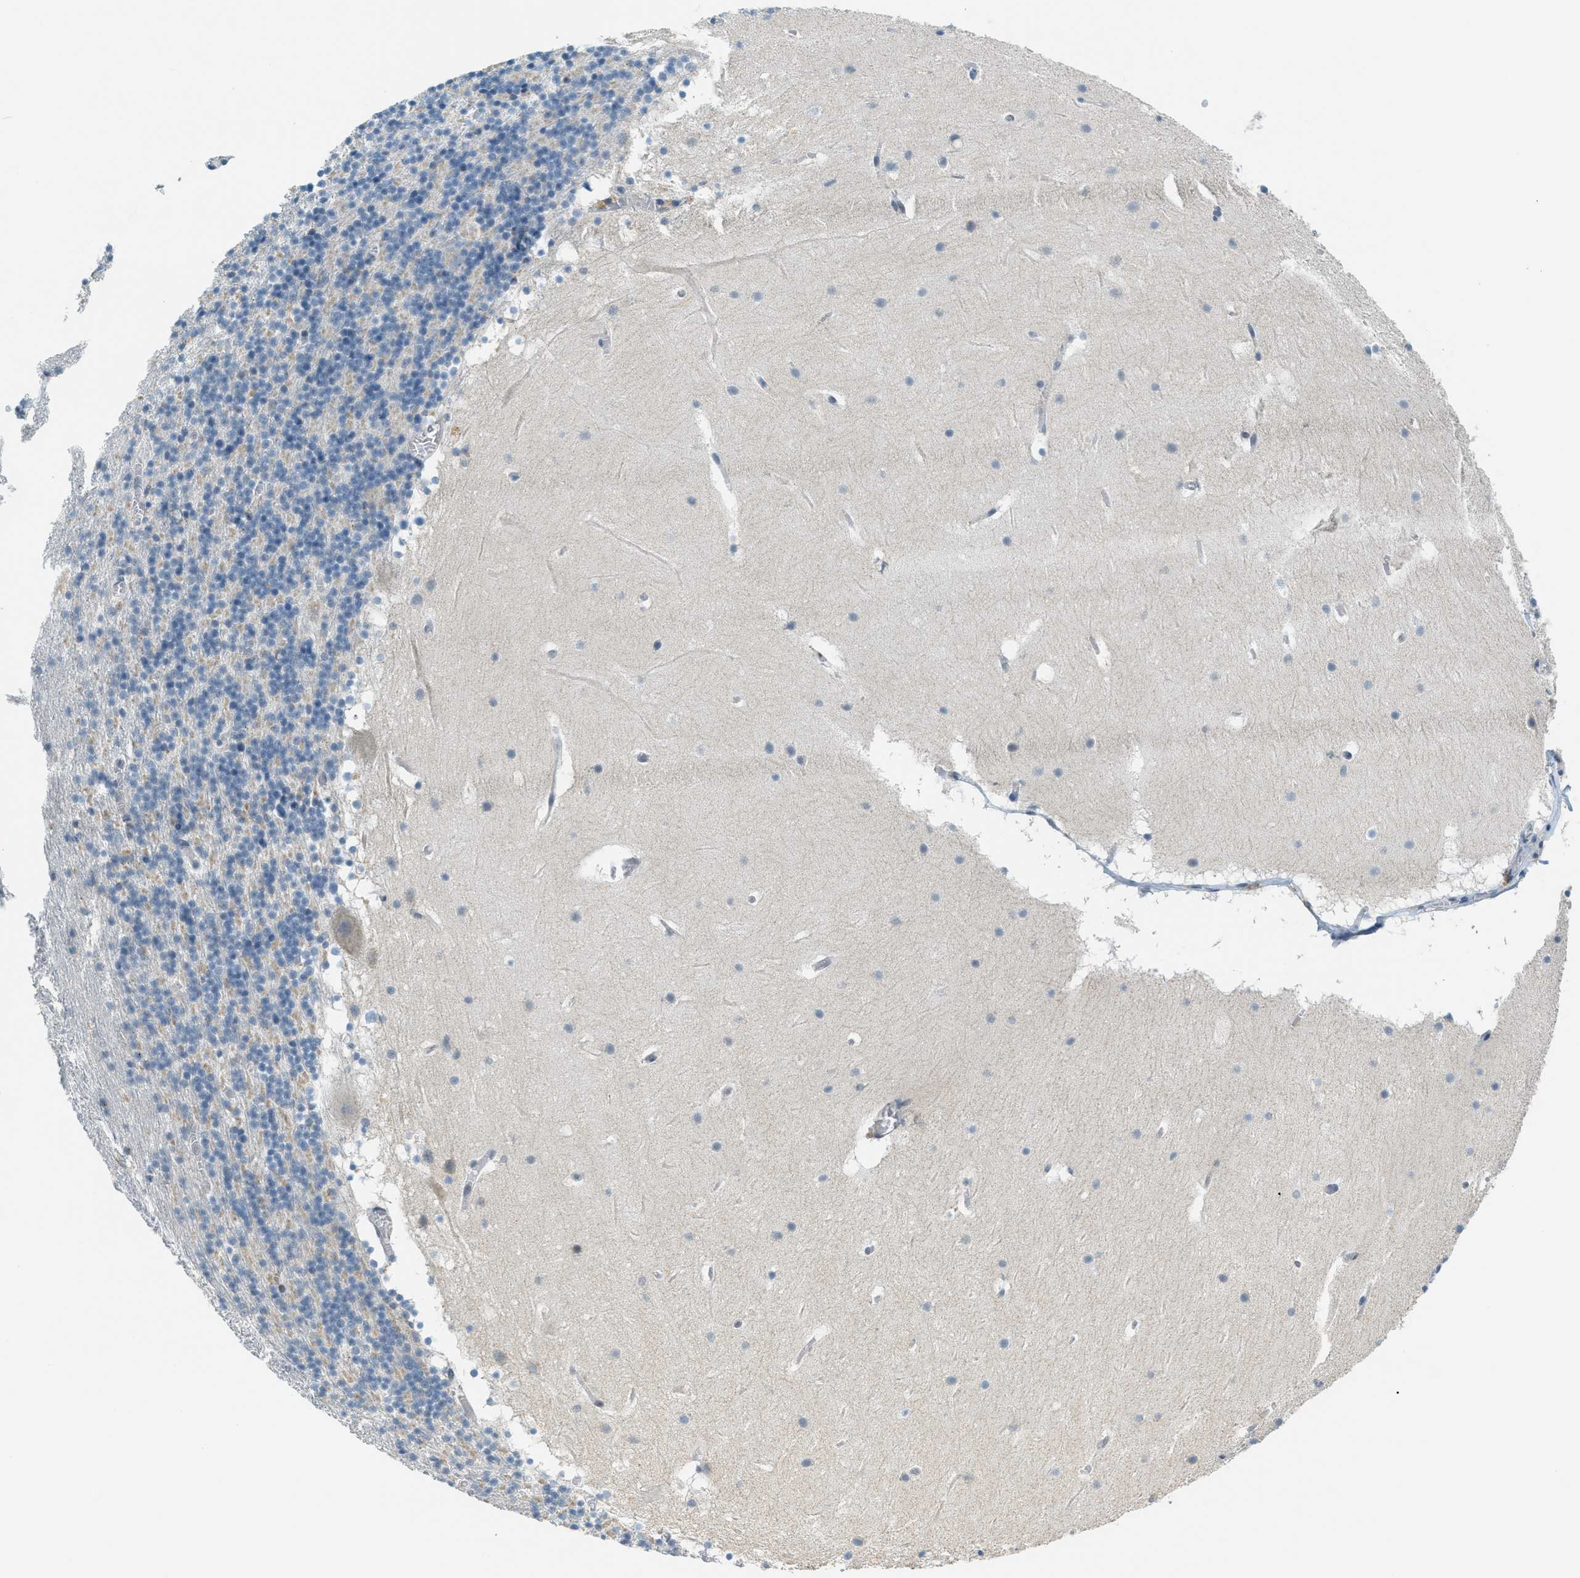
{"staining": {"intensity": "negative", "quantity": "none", "location": "none"}, "tissue": "cerebellum", "cell_type": "Cells in granular layer", "image_type": "normal", "snomed": [{"axis": "morphology", "description": "Normal tissue, NOS"}, {"axis": "topography", "description": "Cerebellum"}], "caption": "The micrograph displays no staining of cells in granular layer in normal cerebellum. The staining was performed using DAB to visualize the protein expression in brown, while the nuclei were stained in blue with hematoxylin (Magnification: 20x).", "gene": "TCF3", "patient": {"sex": "male", "age": 45}}